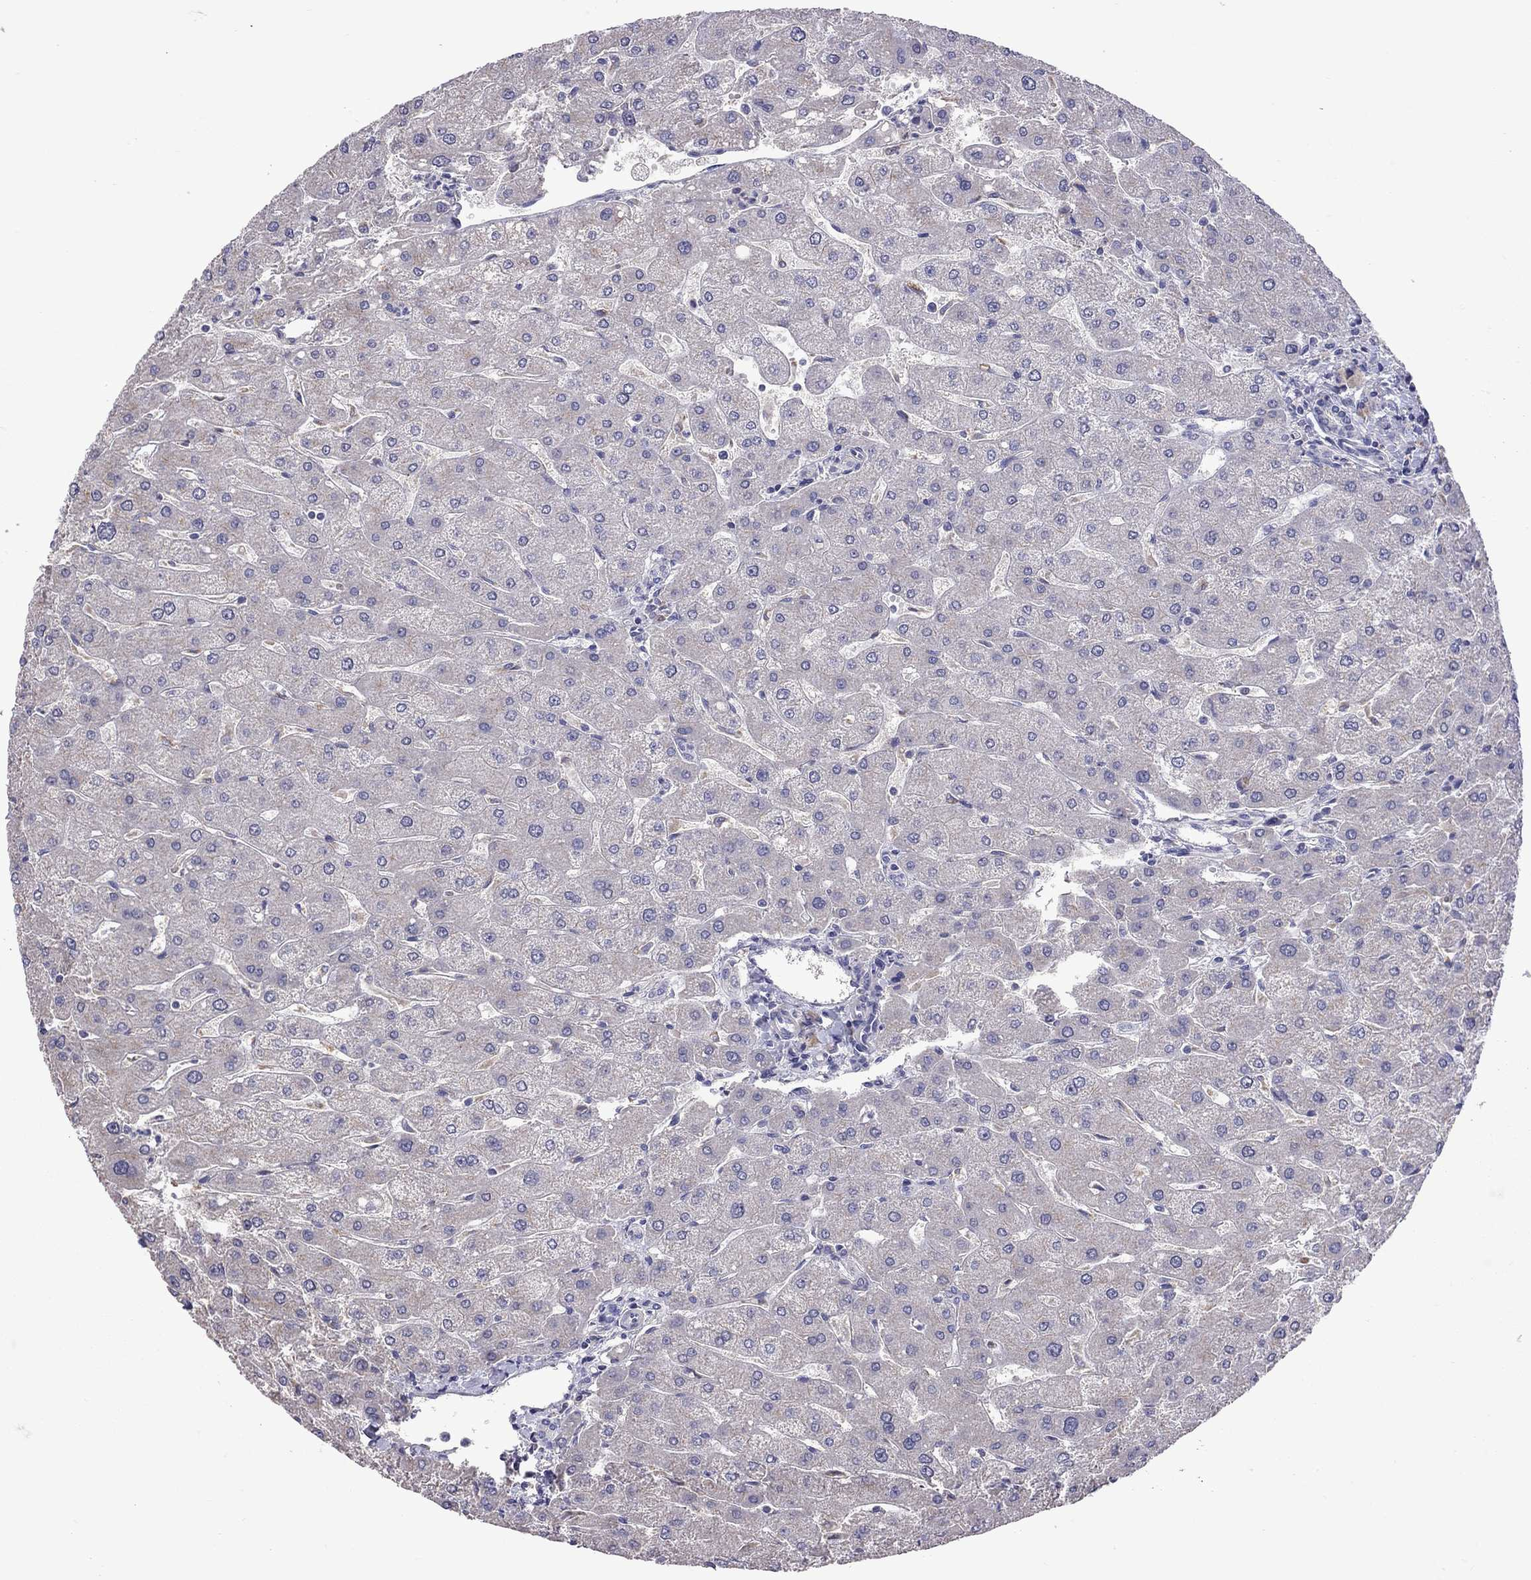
{"staining": {"intensity": "negative", "quantity": "none", "location": "none"}, "tissue": "liver", "cell_type": "Cholangiocytes", "image_type": "normal", "snomed": [{"axis": "morphology", "description": "Normal tissue, NOS"}, {"axis": "topography", "description": "Liver"}], "caption": "Photomicrograph shows no protein expression in cholangiocytes of normal liver.", "gene": "RTP5", "patient": {"sex": "male", "age": 67}}